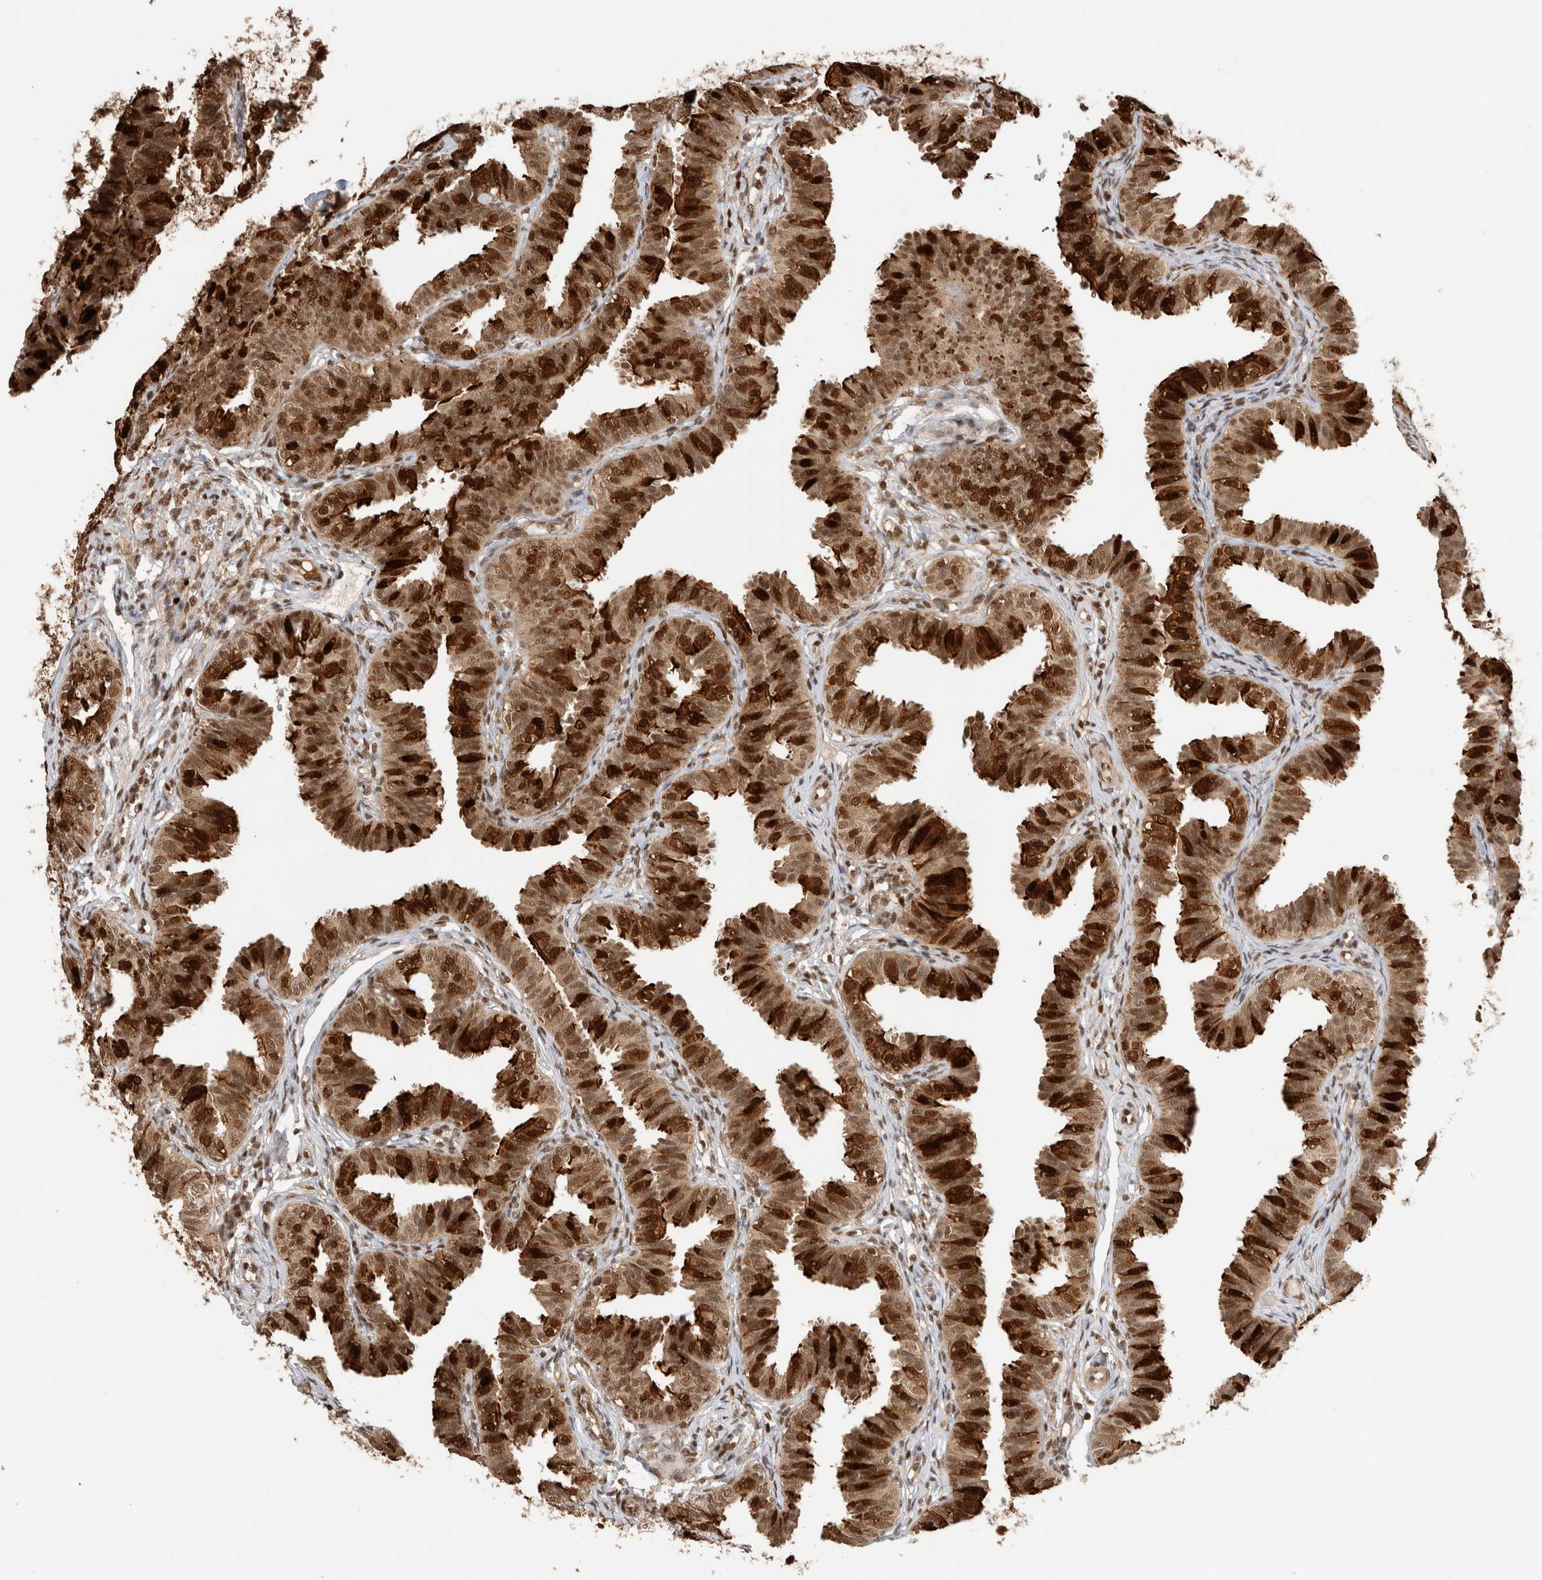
{"staining": {"intensity": "strong", "quantity": ">75%", "location": "cytoplasmic/membranous,nuclear"}, "tissue": "fallopian tube", "cell_type": "Glandular cells", "image_type": "normal", "snomed": [{"axis": "morphology", "description": "Normal tissue, NOS"}, {"axis": "topography", "description": "Fallopian tube"}], "caption": "DAB immunohistochemical staining of normal human fallopian tube shows strong cytoplasmic/membranous,nuclear protein expression in approximately >75% of glandular cells.", "gene": "SNRNP40", "patient": {"sex": "female", "age": 35}}